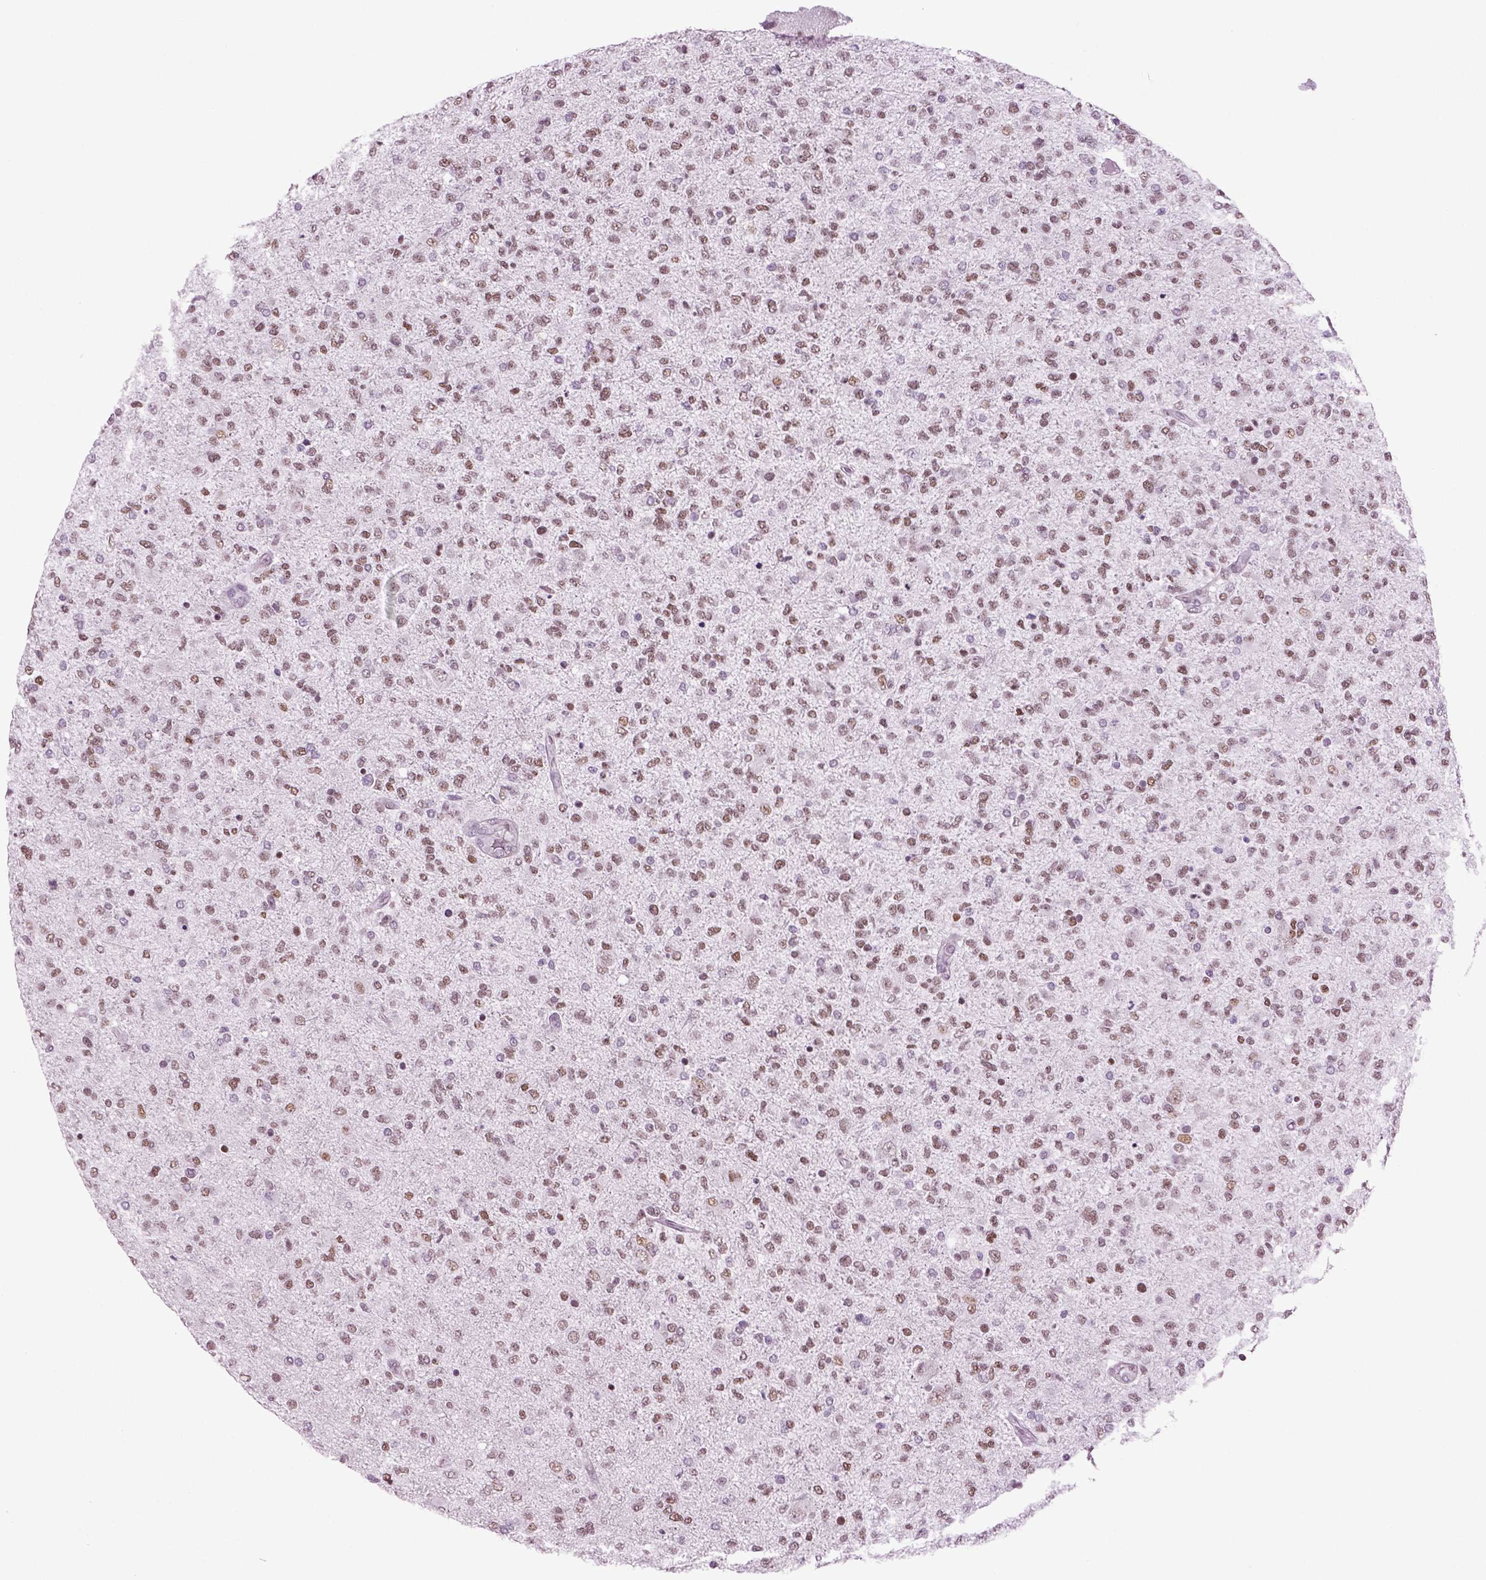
{"staining": {"intensity": "moderate", "quantity": ">75%", "location": "nuclear"}, "tissue": "glioma", "cell_type": "Tumor cells", "image_type": "cancer", "snomed": [{"axis": "morphology", "description": "Glioma, malignant, High grade"}, {"axis": "topography", "description": "Cerebral cortex"}], "caption": "Tumor cells display medium levels of moderate nuclear expression in approximately >75% of cells in malignant high-grade glioma.", "gene": "RFX3", "patient": {"sex": "male", "age": 70}}